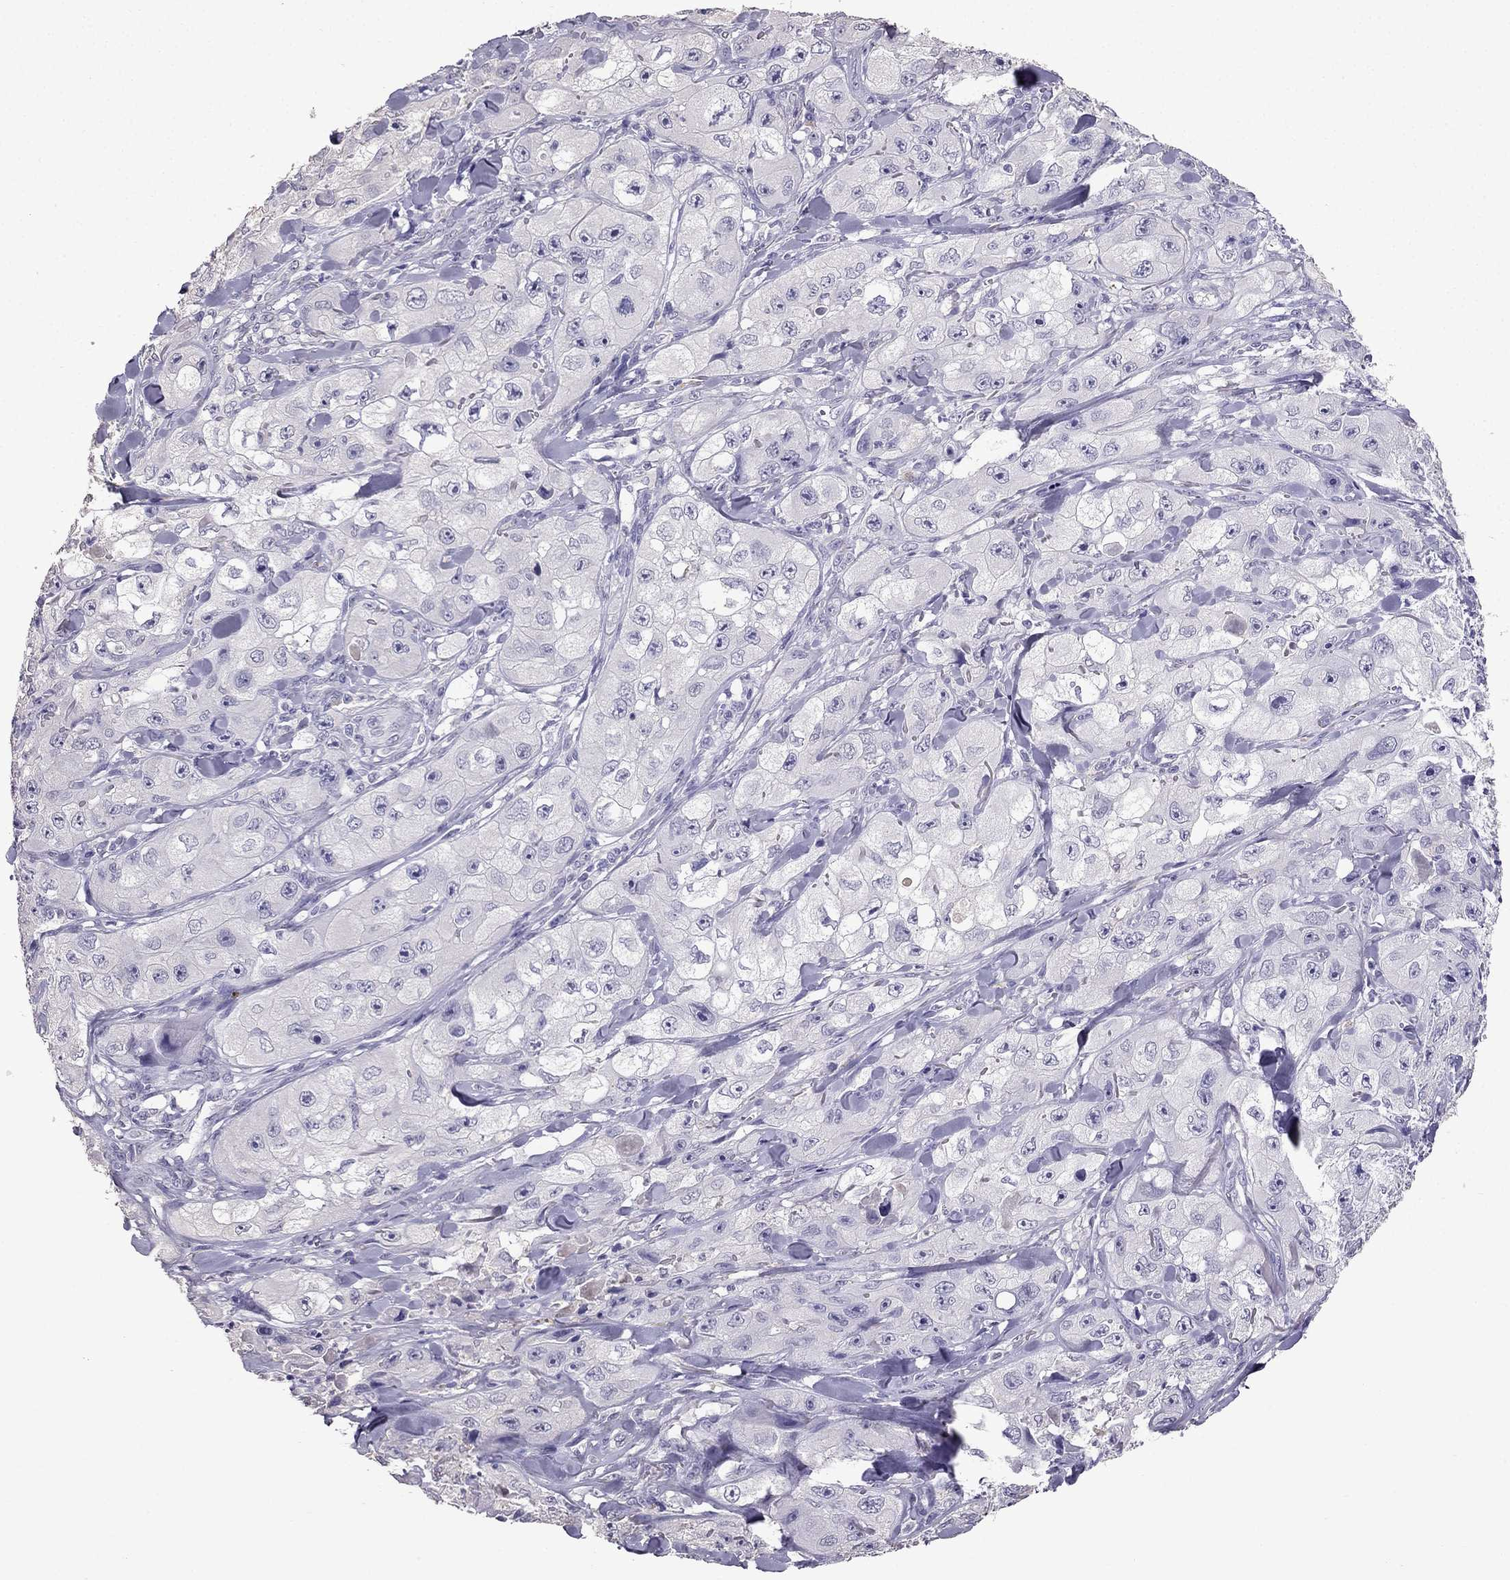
{"staining": {"intensity": "negative", "quantity": "none", "location": "none"}, "tissue": "skin cancer", "cell_type": "Tumor cells", "image_type": "cancer", "snomed": [{"axis": "morphology", "description": "Squamous cell carcinoma, NOS"}, {"axis": "topography", "description": "Skin"}, {"axis": "topography", "description": "Subcutis"}], "caption": "This is an immunohistochemistry histopathology image of human skin squamous cell carcinoma. There is no positivity in tumor cells.", "gene": "SCG5", "patient": {"sex": "male", "age": 73}}